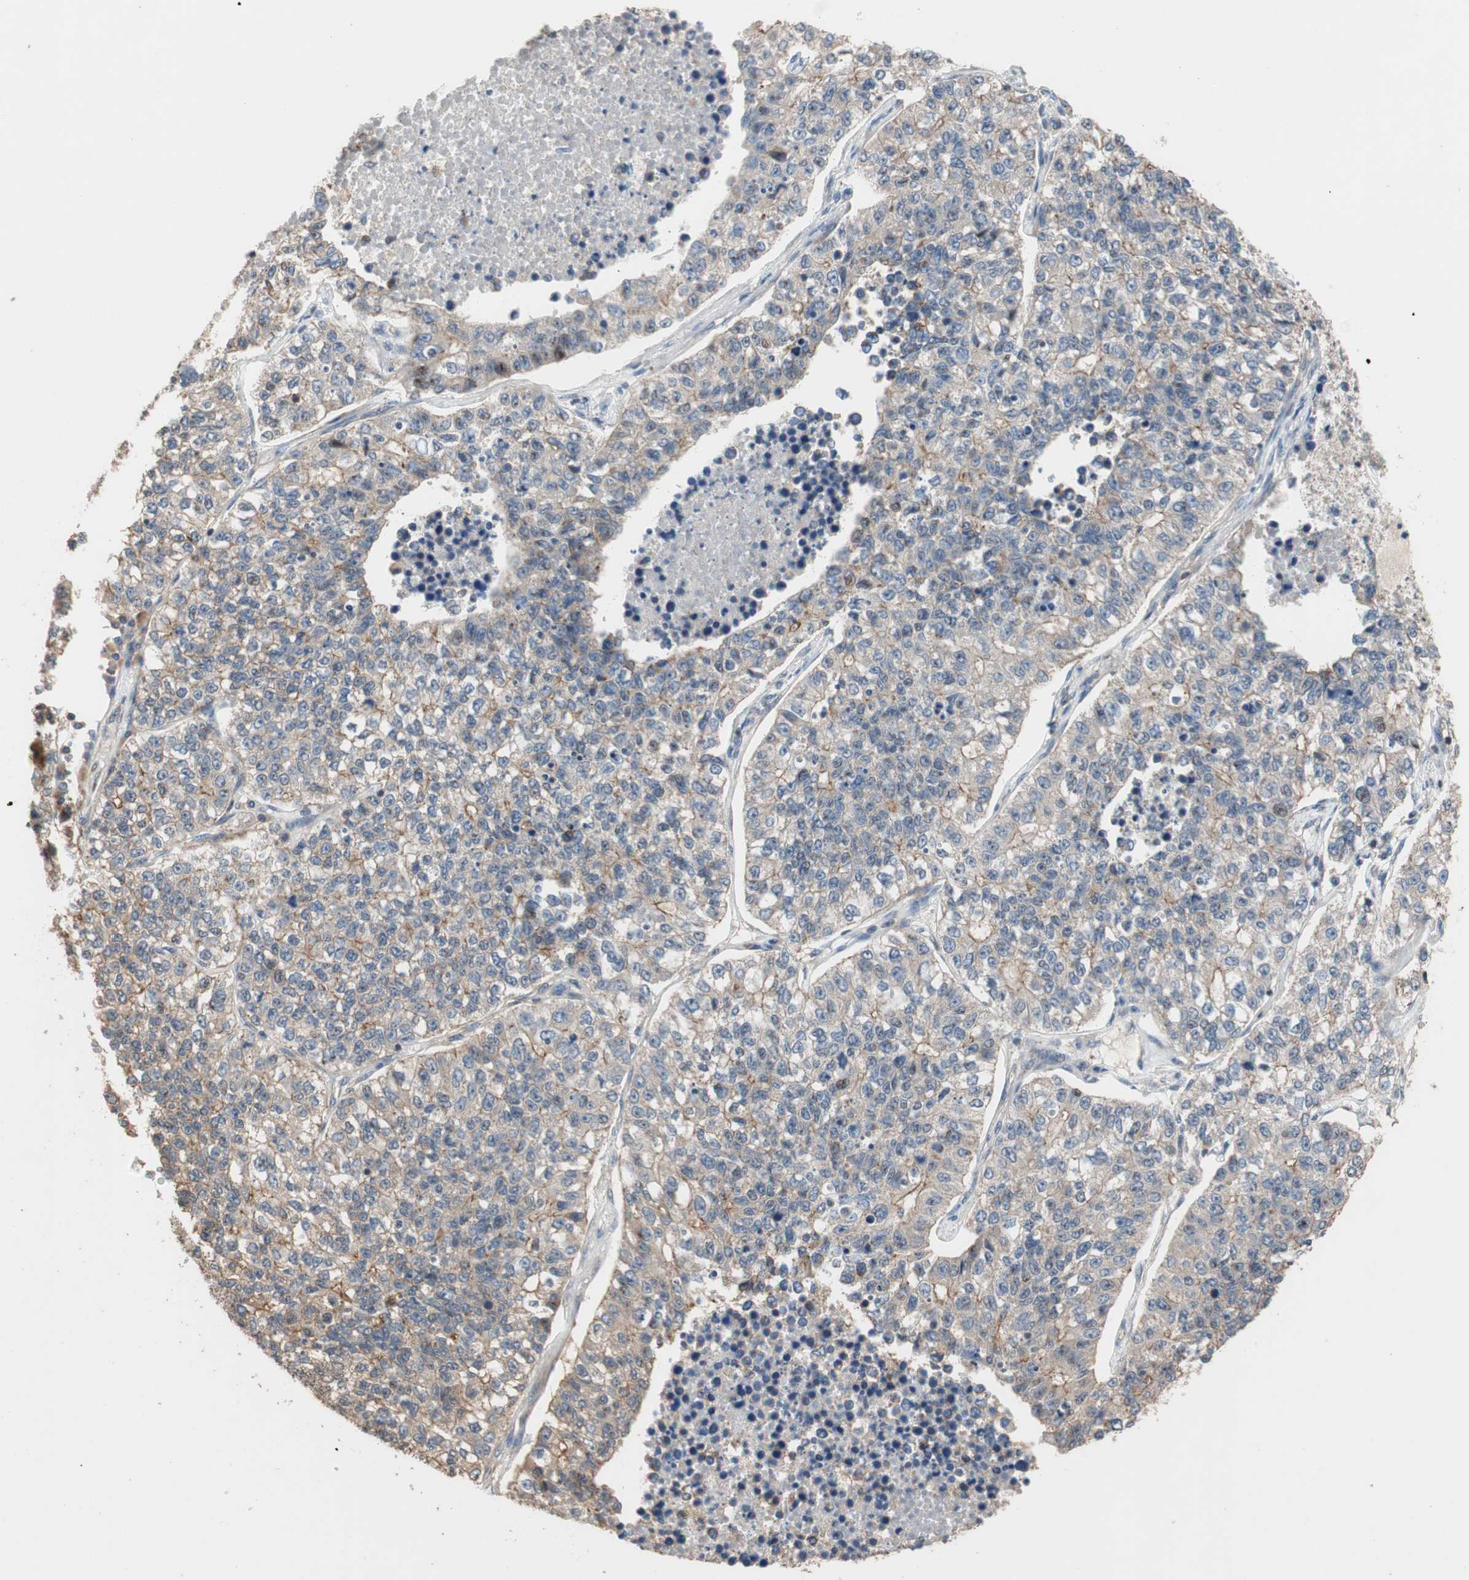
{"staining": {"intensity": "moderate", "quantity": "25%-75%", "location": "cytoplasmic/membranous"}, "tissue": "lung cancer", "cell_type": "Tumor cells", "image_type": "cancer", "snomed": [{"axis": "morphology", "description": "Adenocarcinoma, NOS"}, {"axis": "topography", "description": "Lung"}], "caption": "Lung adenocarcinoma stained with IHC exhibits moderate cytoplasmic/membranous positivity in approximately 25%-75% of tumor cells.", "gene": "MAP4K2", "patient": {"sex": "male", "age": 49}}